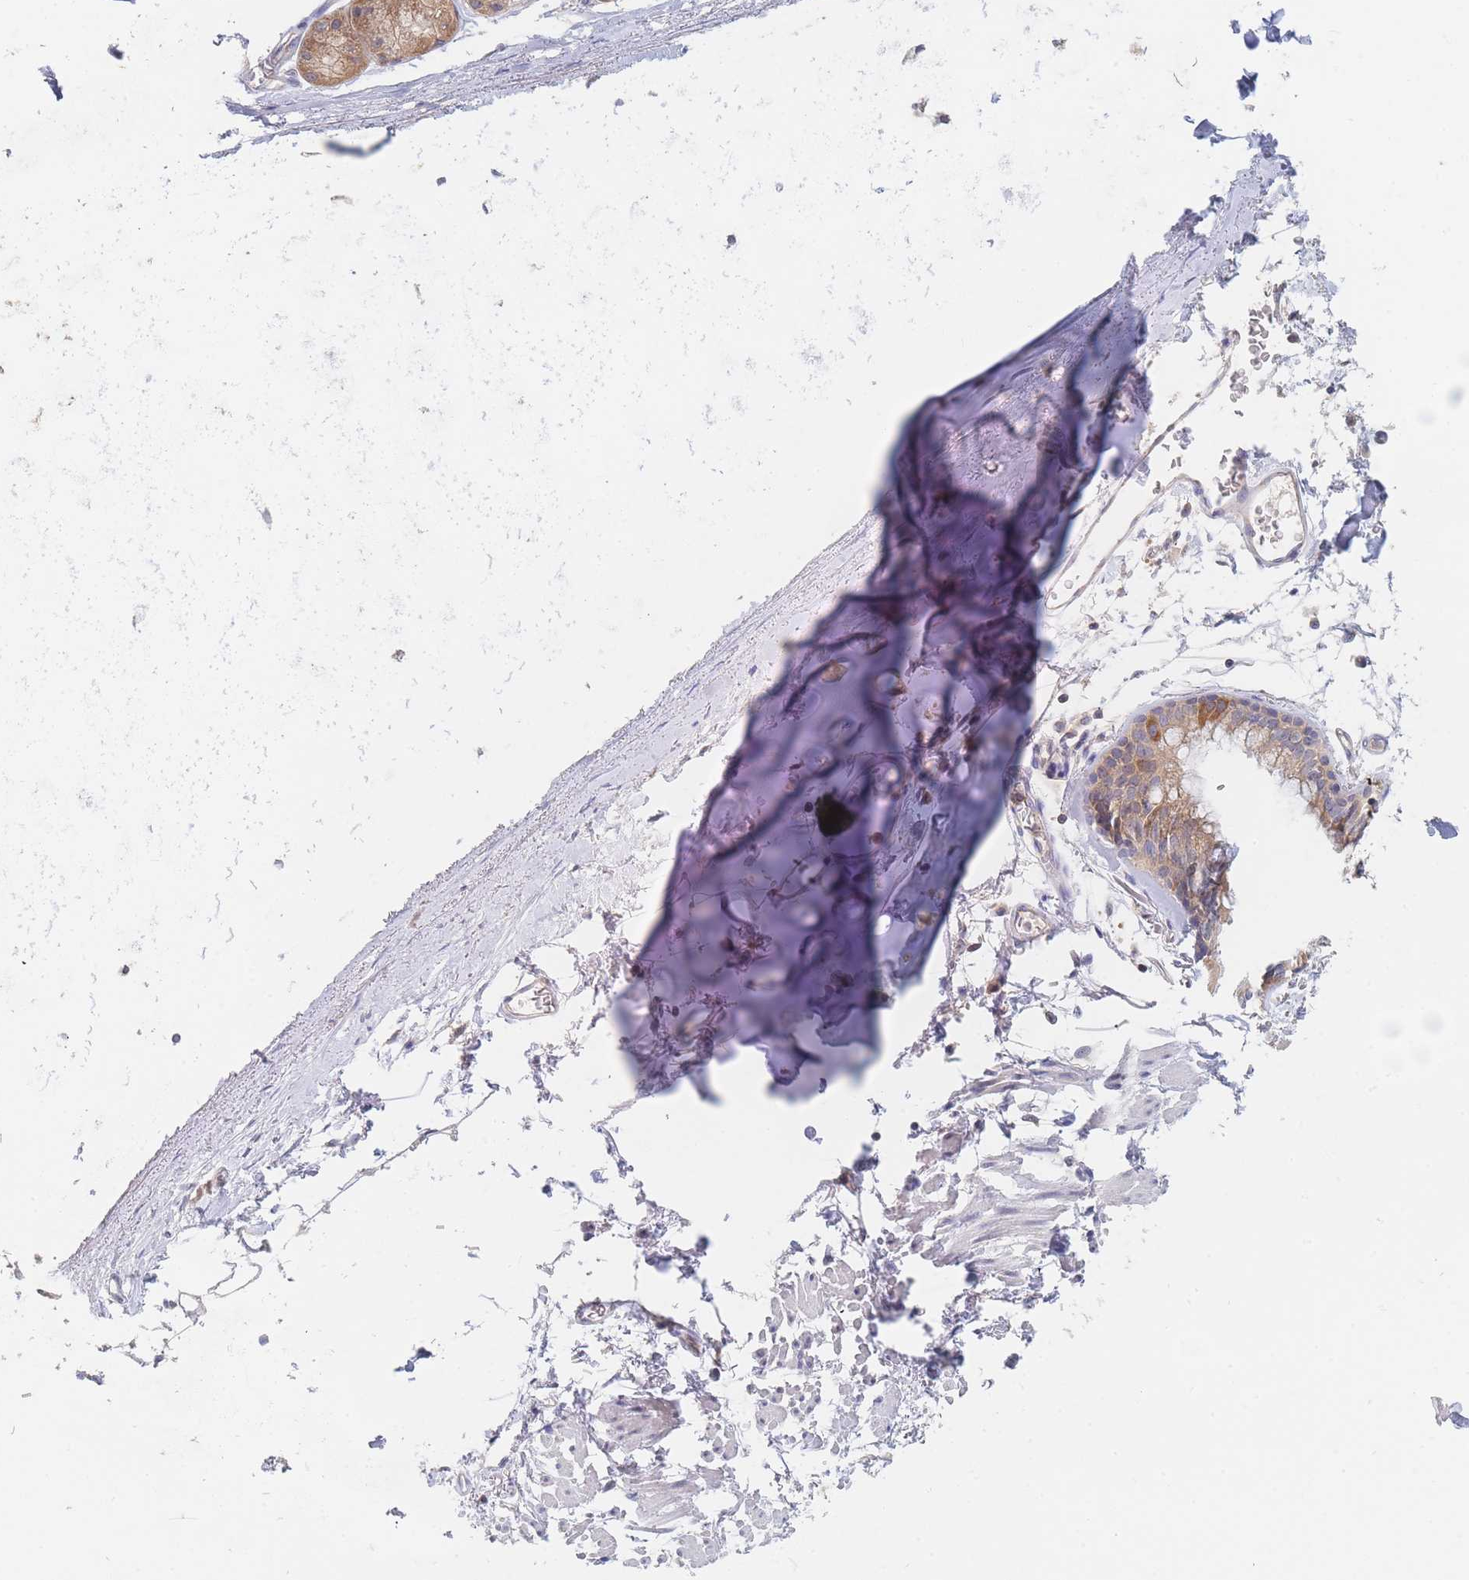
{"staining": {"intensity": "negative", "quantity": "none", "location": "none"}, "tissue": "adipose tissue", "cell_type": "Adipocytes", "image_type": "normal", "snomed": [{"axis": "morphology", "description": "Normal tissue, NOS"}, {"axis": "topography", "description": "Cartilage tissue"}], "caption": "This is a micrograph of IHC staining of unremarkable adipose tissue, which shows no staining in adipocytes.", "gene": "PPP6C", "patient": {"sex": "male", "age": 73}}